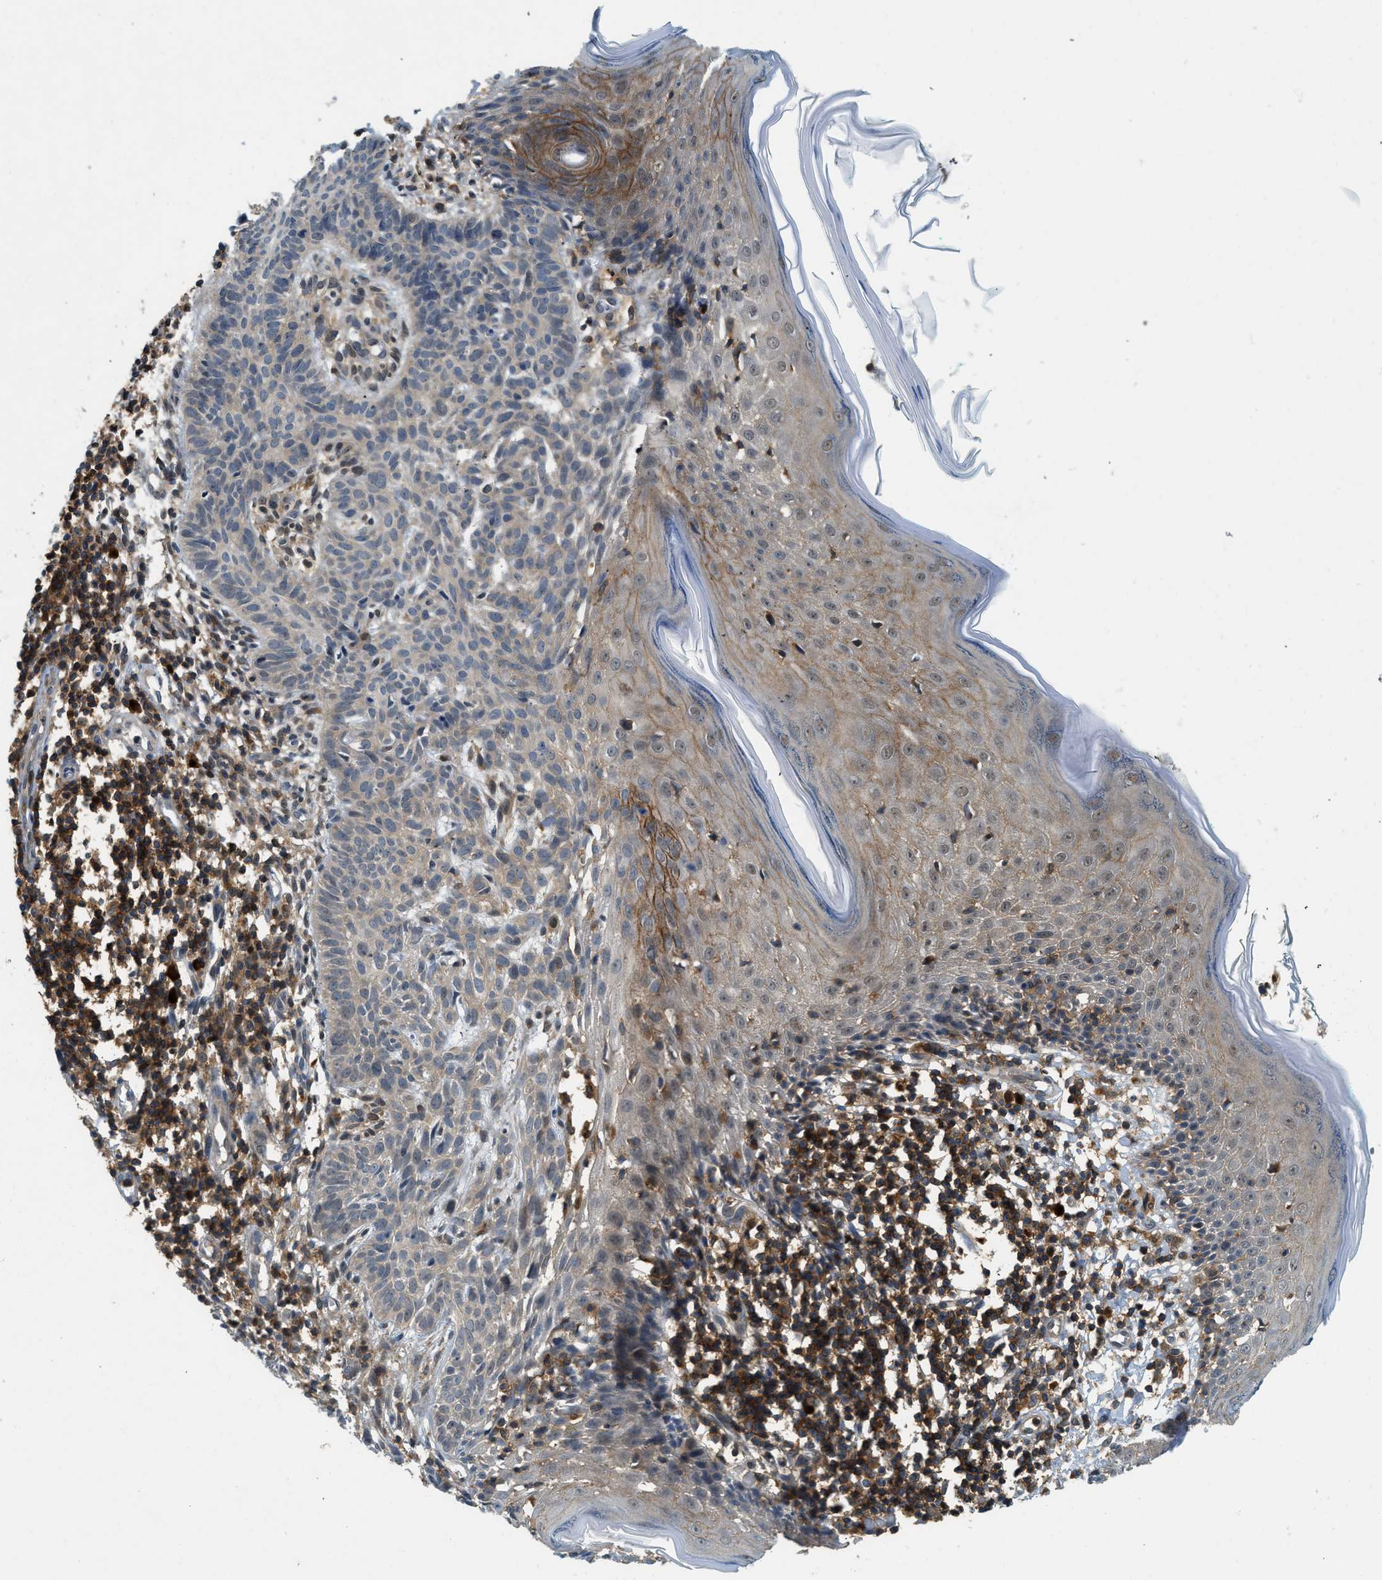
{"staining": {"intensity": "weak", "quantity": "25%-75%", "location": "cytoplasmic/membranous"}, "tissue": "skin cancer", "cell_type": "Tumor cells", "image_type": "cancer", "snomed": [{"axis": "morphology", "description": "Basal cell carcinoma"}, {"axis": "topography", "description": "Skin"}], "caption": "Tumor cells display weak cytoplasmic/membranous staining in approximately 25%-75% of cells in skin basal cell carcinoma.", "gene": "GMPPB", "patient": {"sex": "male", "age": 60}}